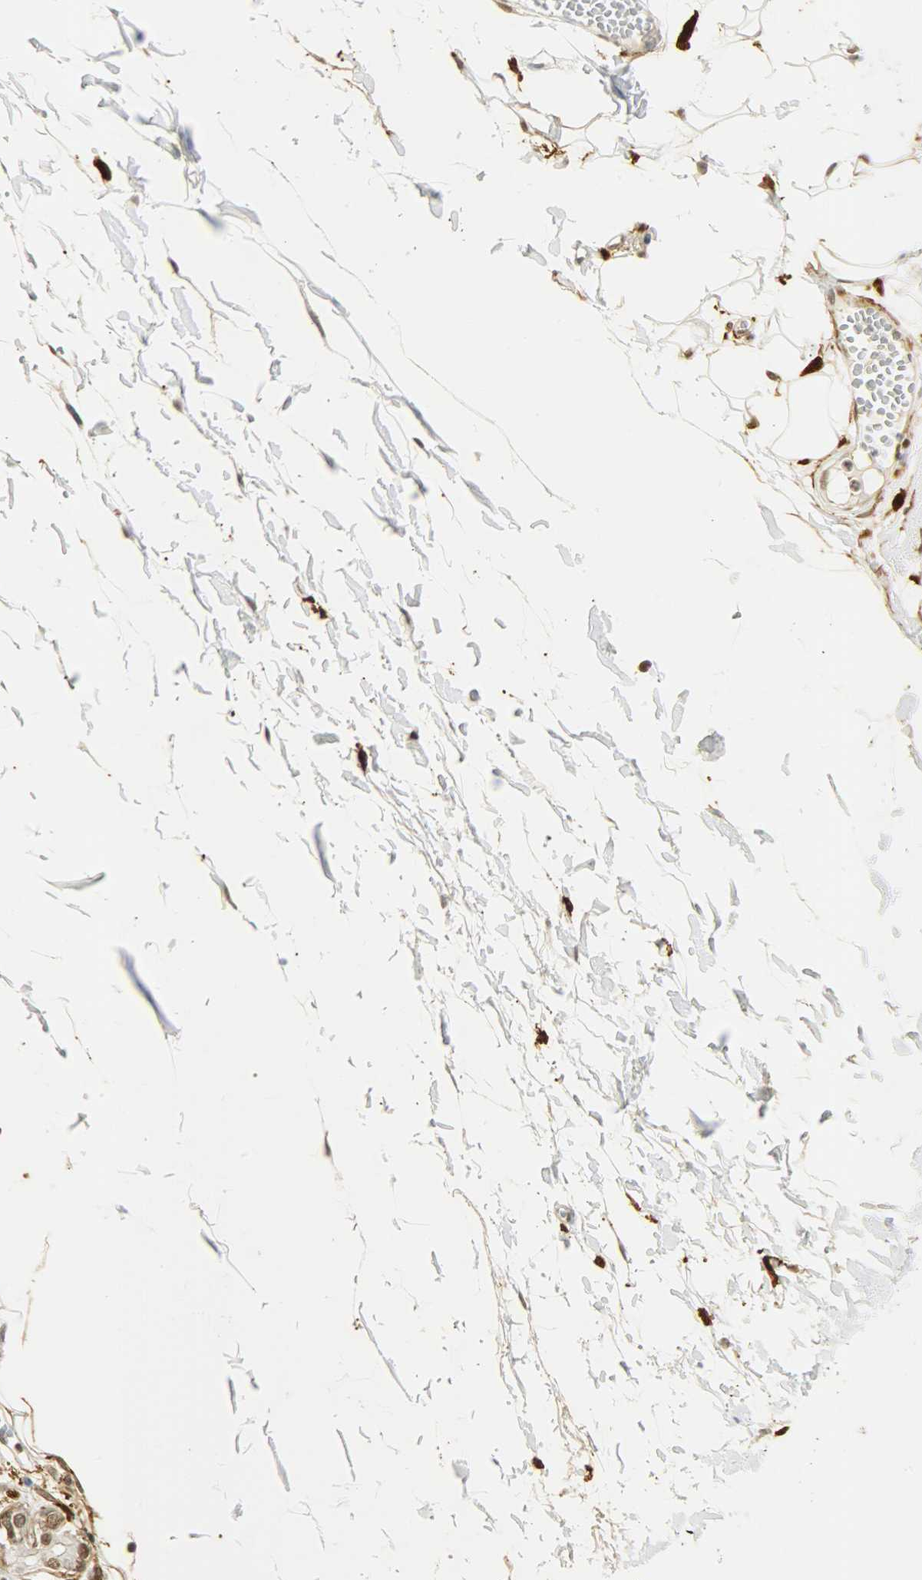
{"staining": {"intensity": "strong", "quantity": ">75%", "location": "nuclear"}, "tissue": "adipose tissue", "cell_type": "Adipocytes", "image_type": "normal", "snomed": [{"axis": "morphology", "description": "Normal tissue, NOS"}, {"axis": "morphology", "description": "Inflammation, NOS"}, {"axis": "topography", "description": "Vascular tissue"}, {"axis": "topography", "description": "Salivary gland"}], "caption": "Immunohistochemistry (IHC) photomicrograph of unremarkable adipose tissue: human adipose tissue stained using immunohistochemistry displays high levels of strong protein expression localized specifically in the nuclear of adipocytes, appearing as a nuclear brown color.", "gene": "NGFR", "patient": {"sex": "female", "age": 75}}